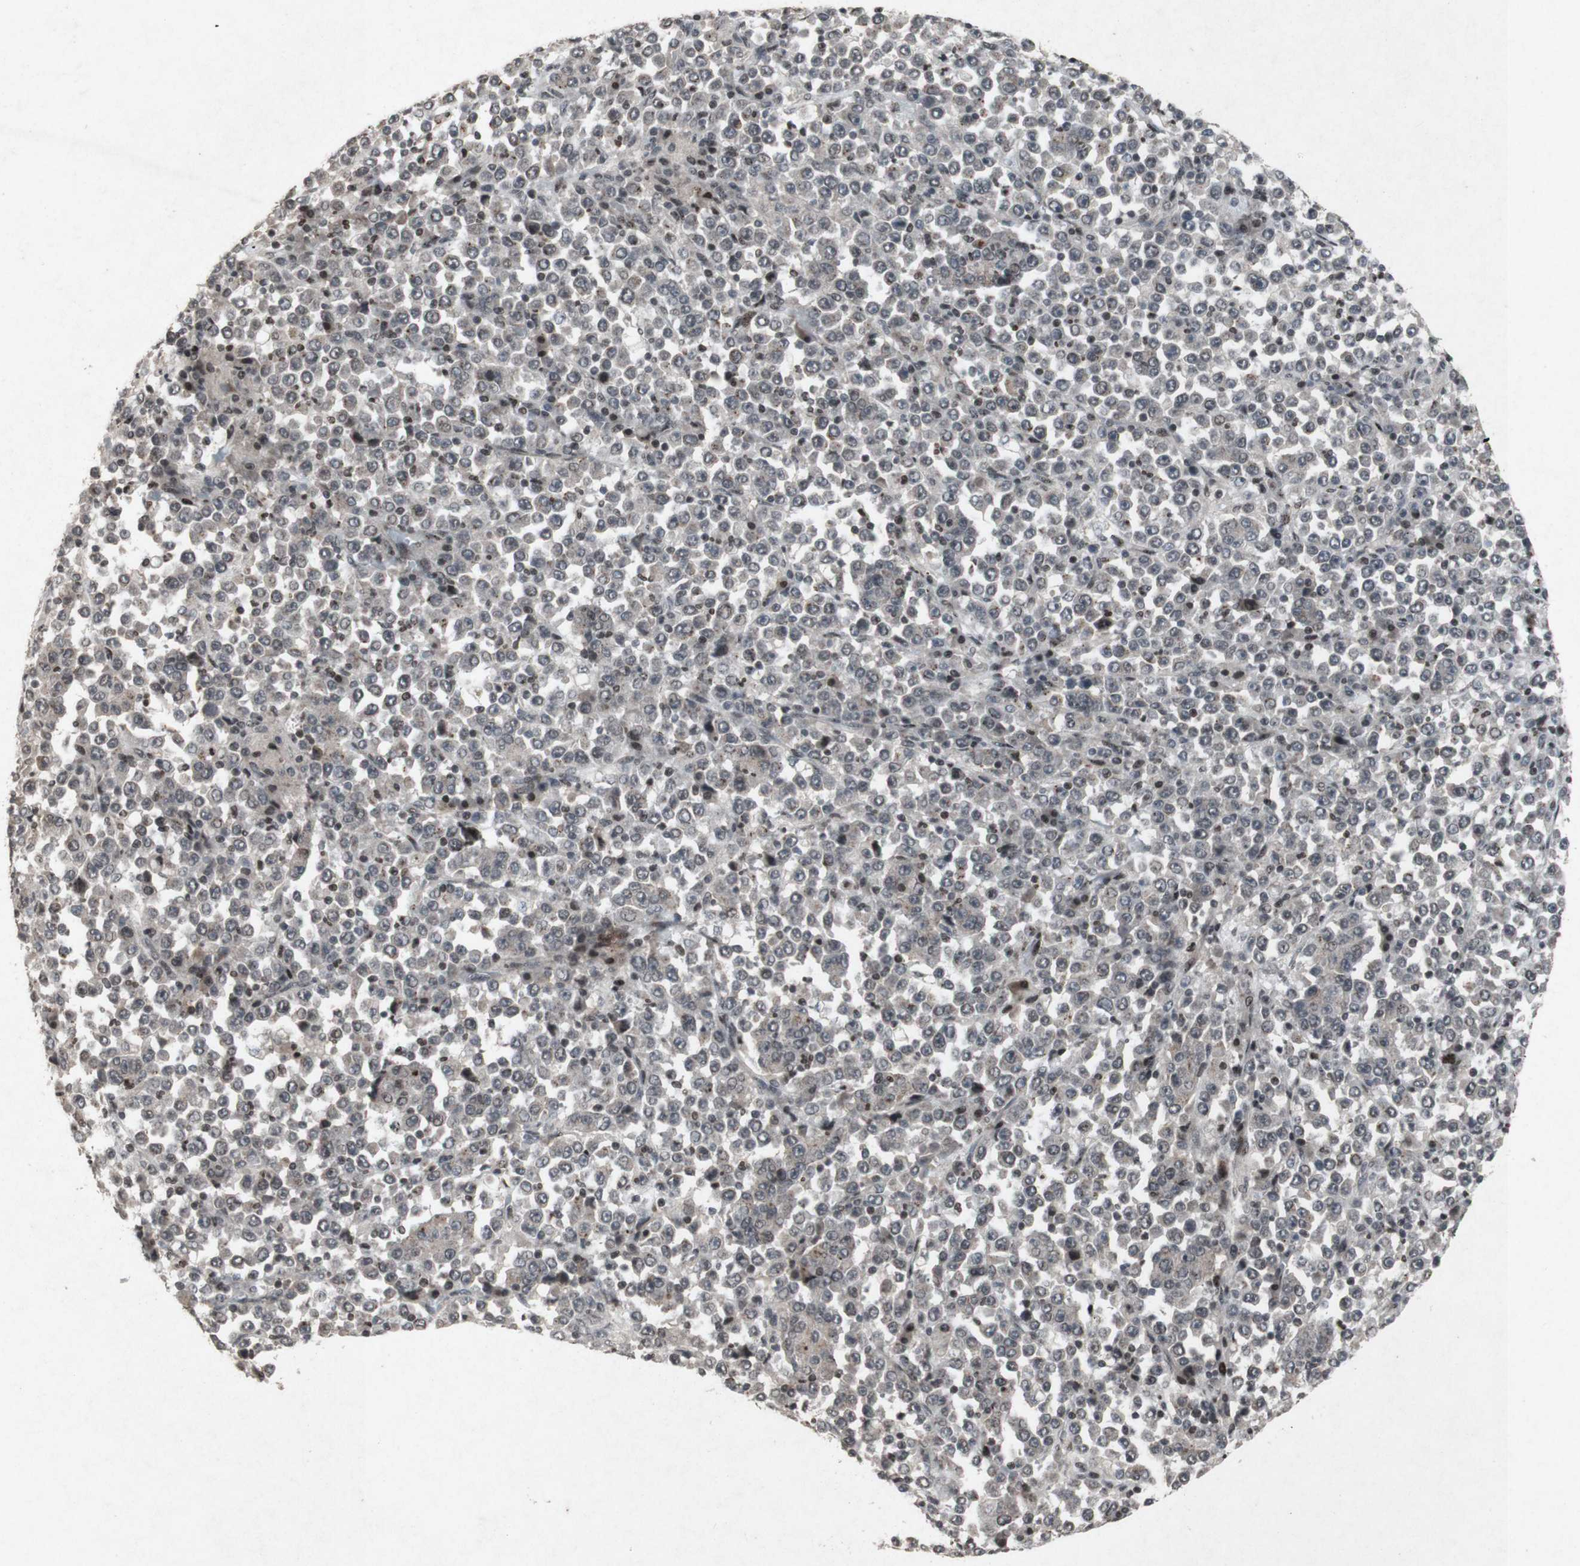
{"staining": {"intensity": "negative", "quantity": "none", "location": "none"}, "tissue": "stomach cancer", "cell_type": "Tumor cells", "image_type": "cancer", "snomed": [{"axis": "morphology", "description": "Normal tissue, NOS"}, {"axis": "morphology", "description": "Adenocarcinoma, NOS"}, {"axis": "topography", "description": "Stomach, upper"}, {"axis": "topography", "description": "Stomach"}], "caption": "The immunohistochemistry image has no significant positivity in tumor cells of adenocarcinoma (stomach) tissue. (DAB immunohistochemistry visualized using brightfield microscopy, high magnification).", "gene": "PLXNA1", "patient": {"sex": "male", "age": 59}}